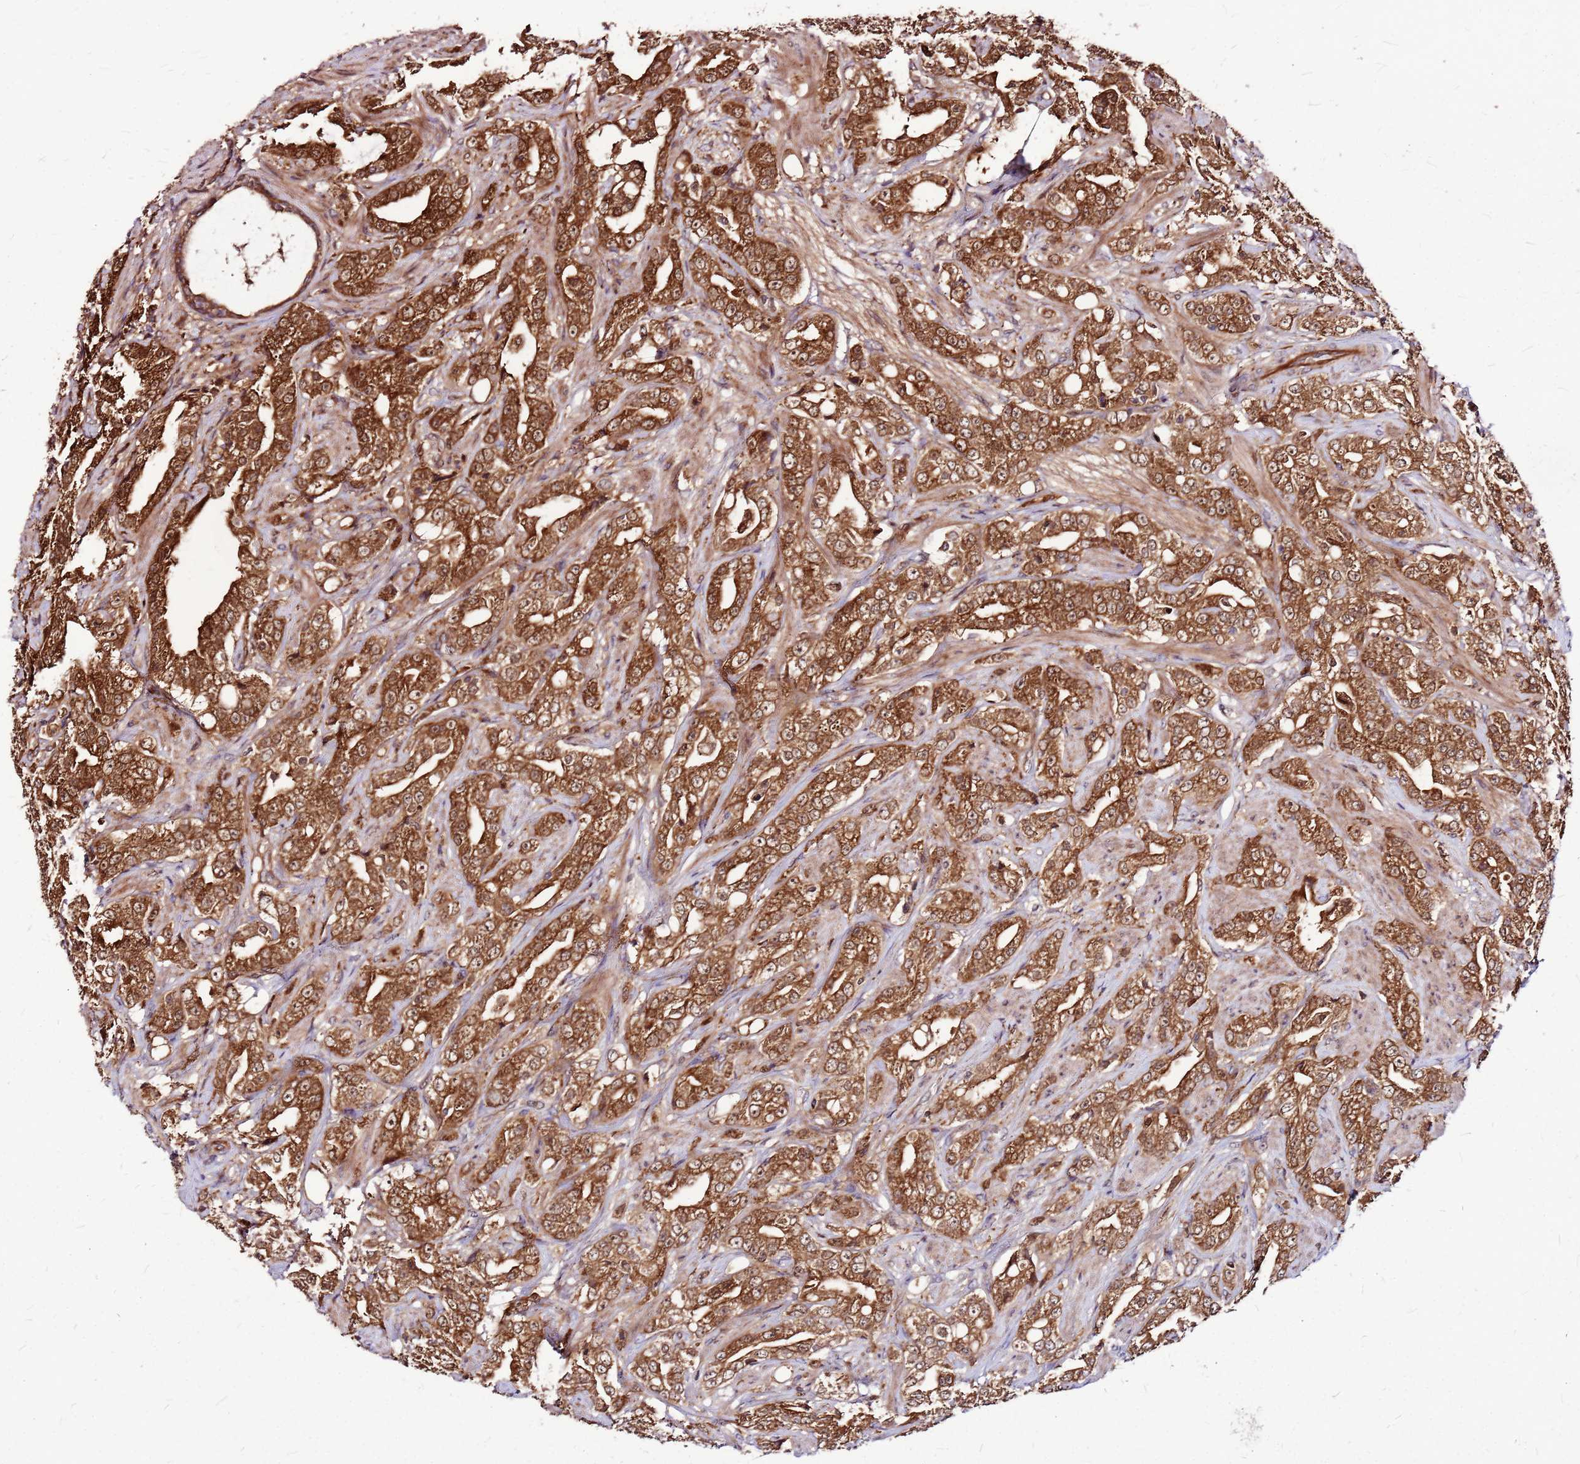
{"staining": {"intensity": "strong", "quantity": ">75%", "location": "cytoplasmic/membranous"}, "tissue": "prostate cancer", "cell_type": "Tumor cells", "image_type": "cancer", "snomed": [{"axis": "morphology", "description": "Adenocarcinoma, Low grade"}, {"axis": "topography", "description": "Prostate"}], "caption": "Immunohistochemical staining of human prostate adenocarcinoma (low-grade) reveals strong cytoplasmic/membranous protein positivity in about >75% of tumor cells.", "gene": "LYPLAL1", "patient": {"sex": "male", "age": 67}}